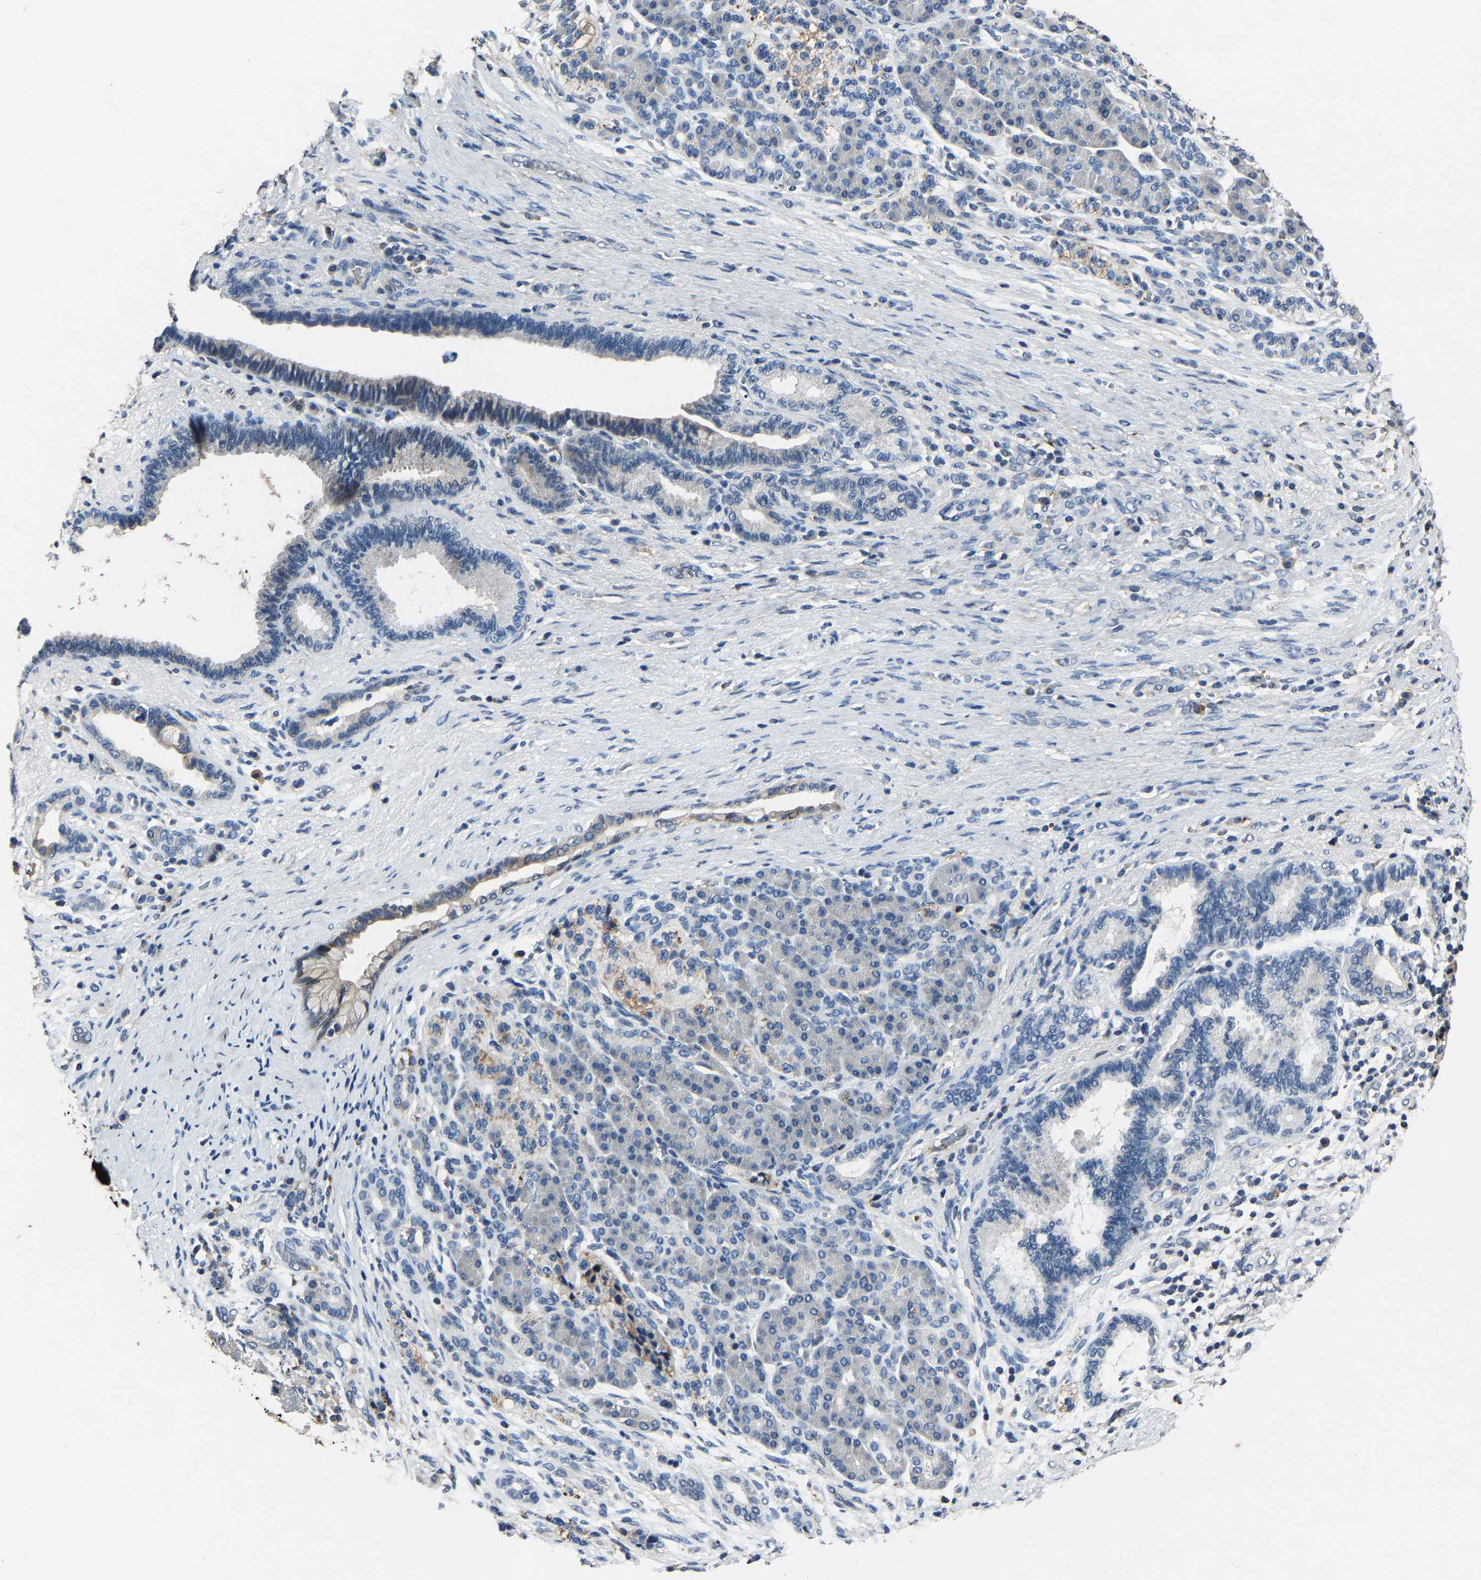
{"staining": {"intensity": "negative", "quantity": "none", "location": "none"}, "tissue": "pancreatic cancer", "cell_type": "Tumor cells", "image_type": "cancer", "snomed": [{"axis": "morphology", "description": "Adenocarcinoma, NOS"}, {"axis": "topography", "description": "Pancreas"}], "caption": "IHC histopathology image of neoplastic tissue: human adenocarcinoma (pancreatic) stained with DAB demonstrates no significant protein positivity in tumor cells.", "gene": "PCNX2", "patient": {"sex": "male", "age": 59}}